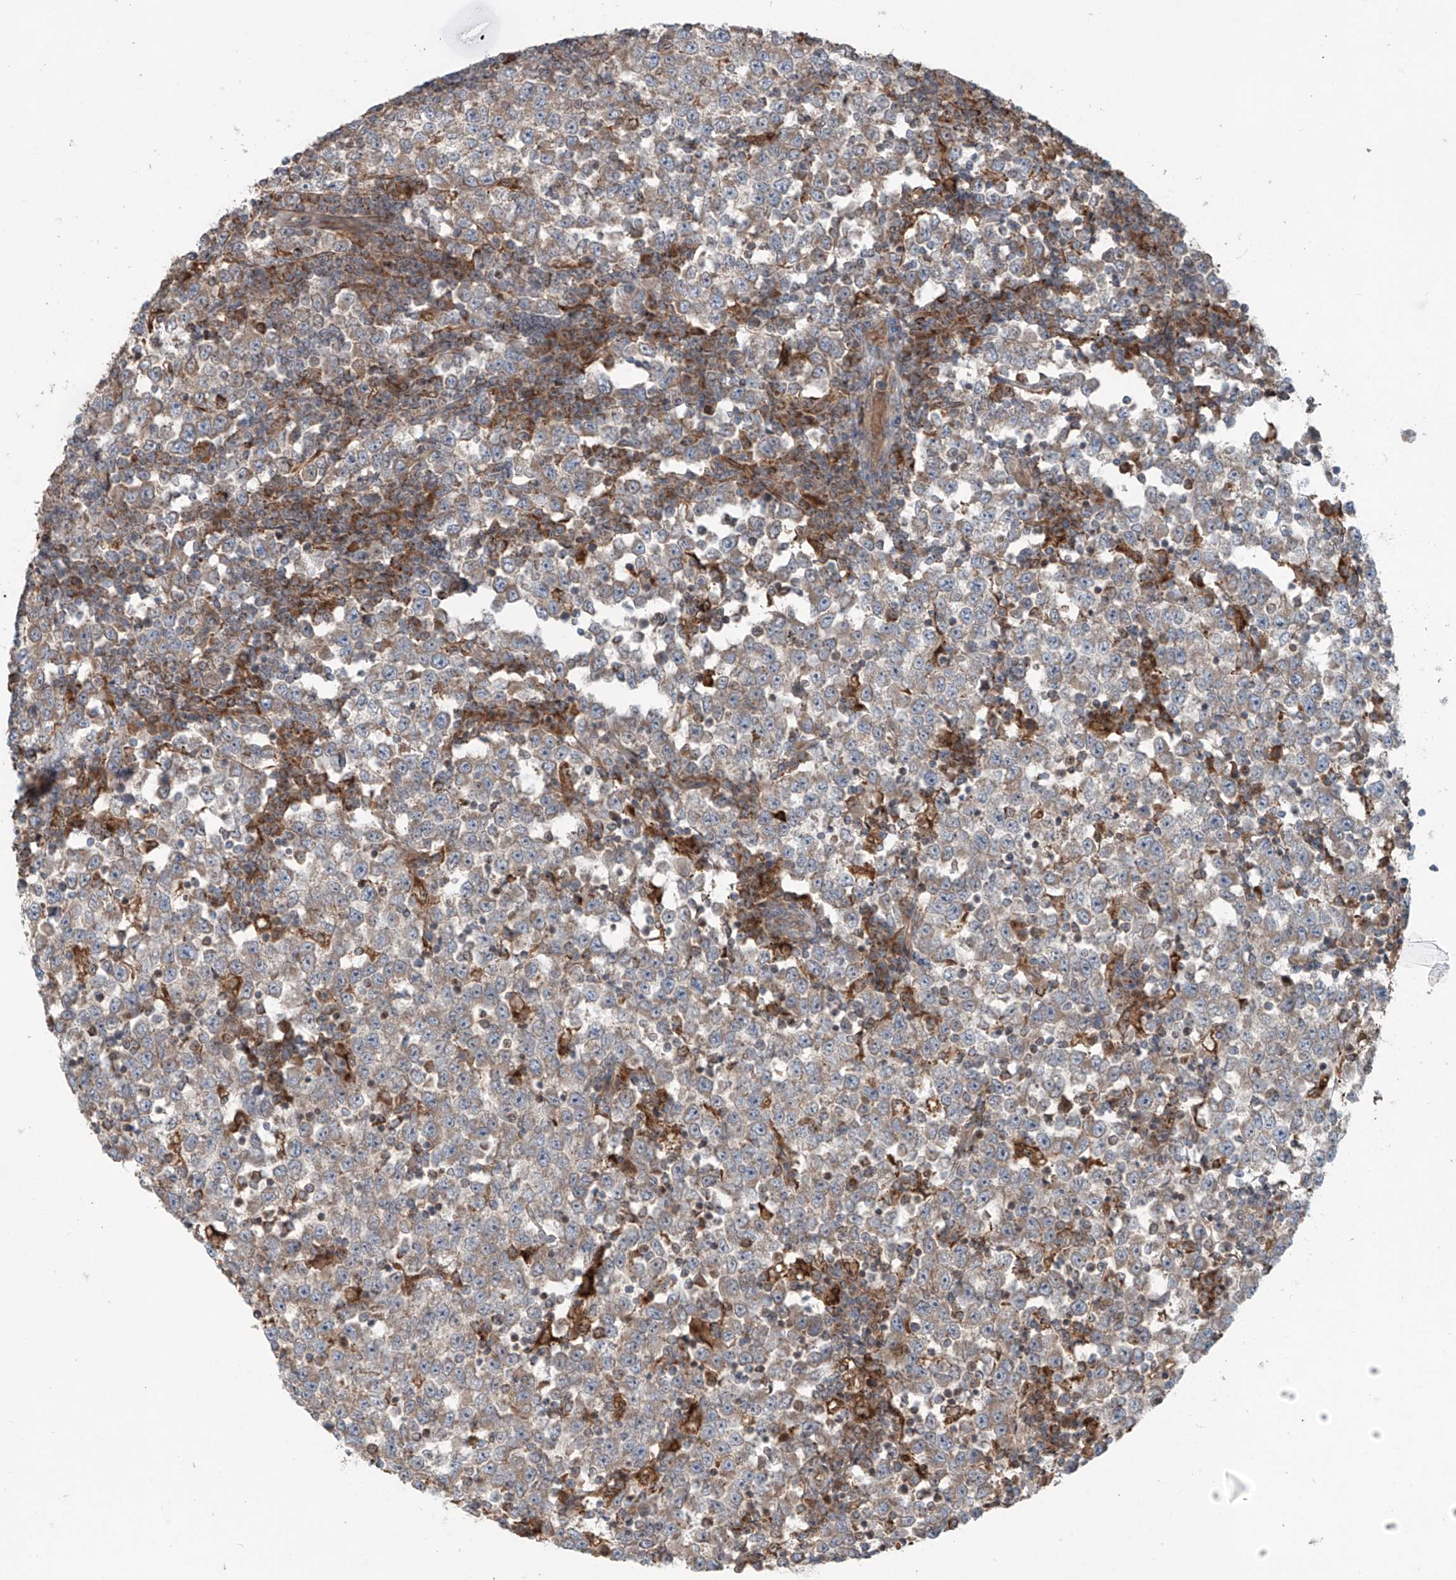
{"staining": {"intensity": "negative", "quantity": "none", "location": "none"}, "tissue": "testis cancer", "cell_type": "Tumor cells", "image_type": "cancer", "snomed": [{"axis": "morphology", "description": "Seminoma, NOS"}, {"axis": "topography", "description": "Testis"}], "caption": "Immunohistochemistry (IHC) micrograph of neoplastic tissue: human testis cancer (seminoma) stained with DAB (3,3'-diaminobenzidine) exhibits no significant protein positivity in tumor cells.", "gene": "SAMD3", "patient": {"sex": "male", "age": 65}}